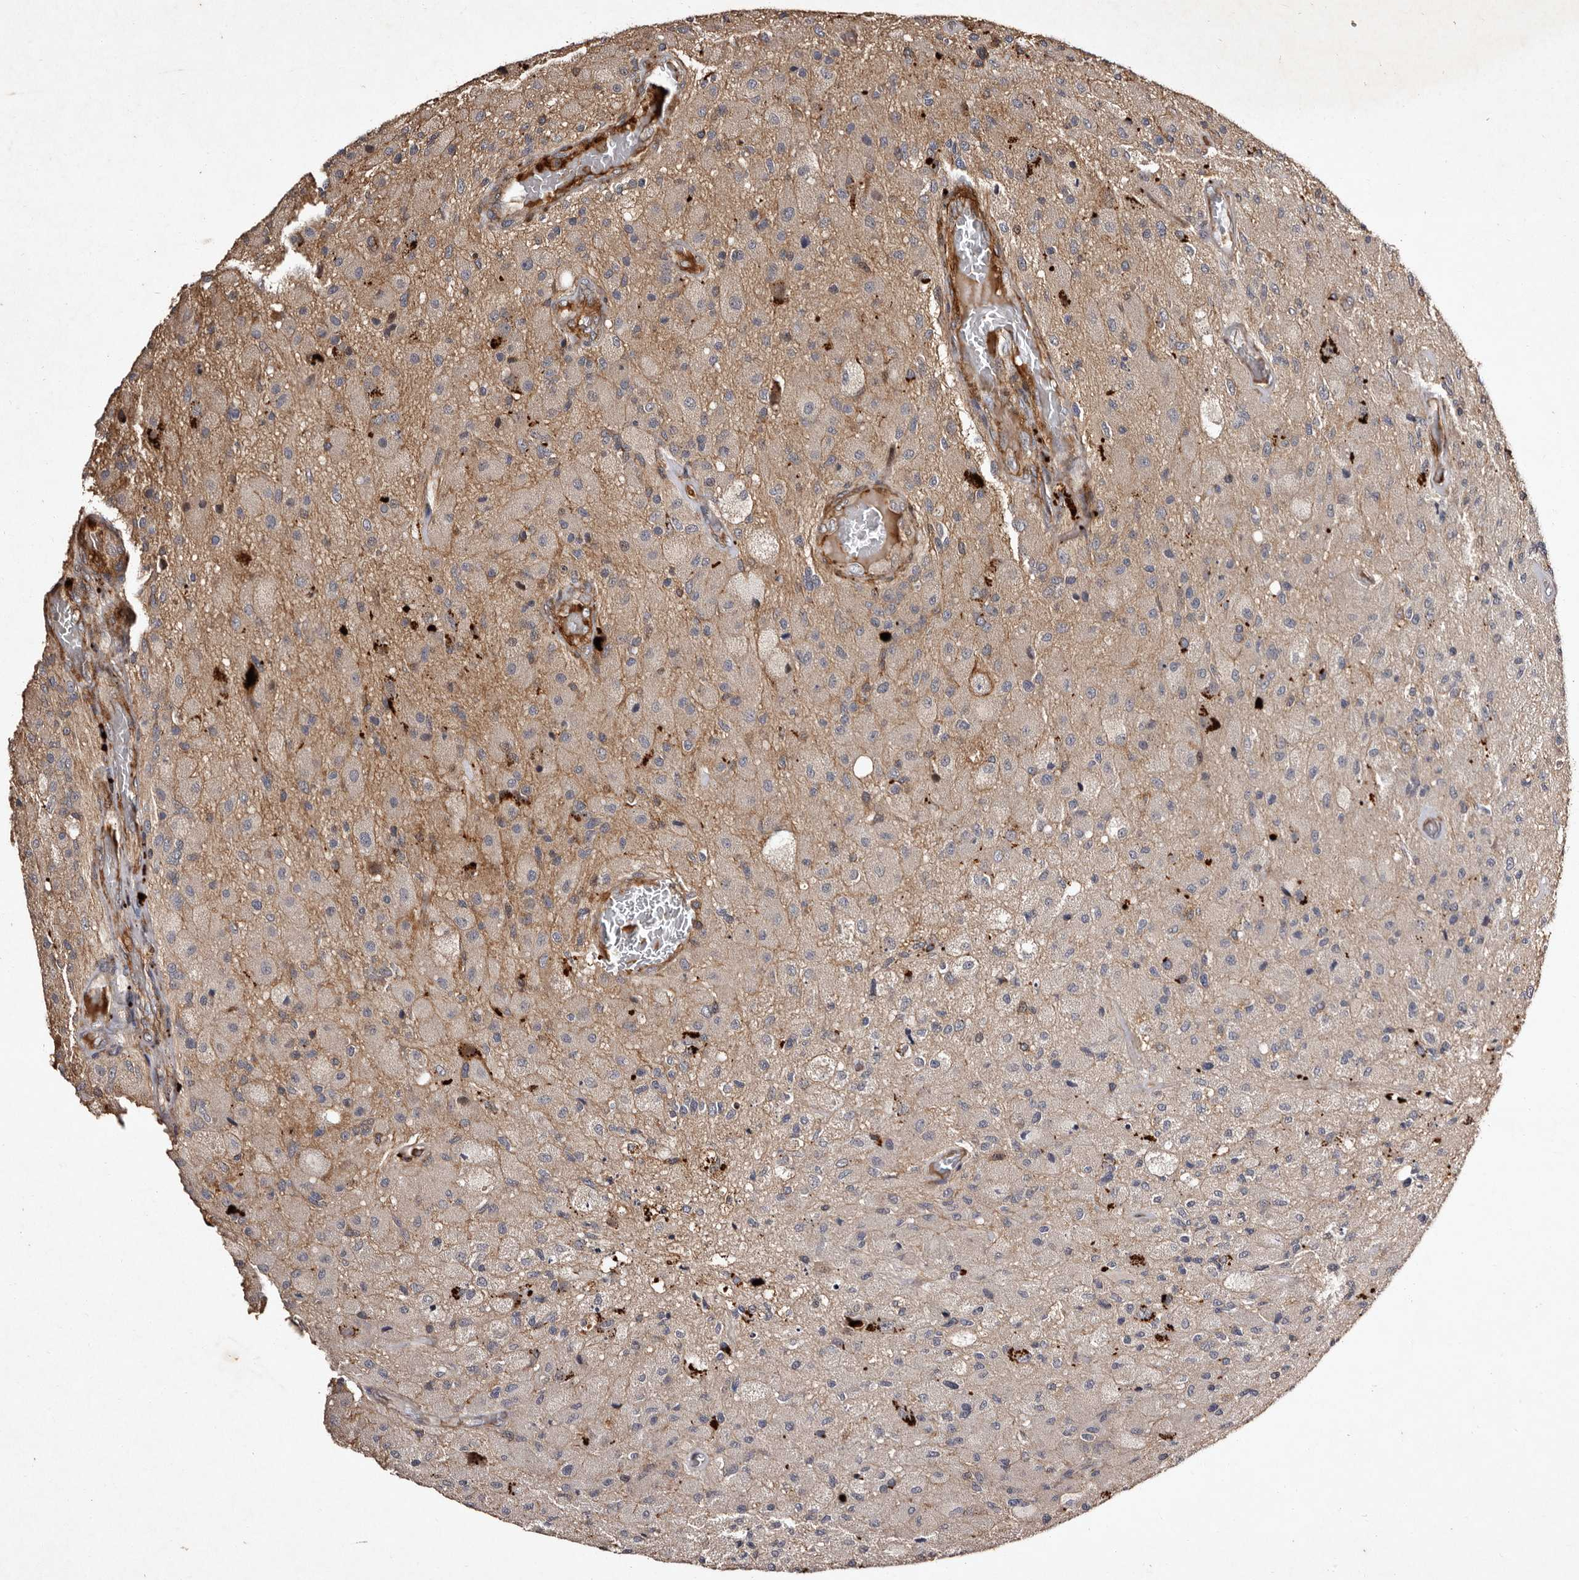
{"staining": {"intensity": "negative", "quantity": "none", "location": "none"}, "tissue": "glioma", "cell_type": "Tumor cells", "image_type": "cancer", "snomed": [{"axis": "morphology", "description": "Normal tissue, NOS"}, {"axis": "morphology", "description": "Glioma, malignant, High grade"}, {"axis": "topography", "description": "Cerebral cortex"}], "caption": "IHC image of glioma stained for a protein (brown), which displays no positivity in tumor cells.", "gene": "PRKD3", "patient": {"sex": "male", "age": 77}}